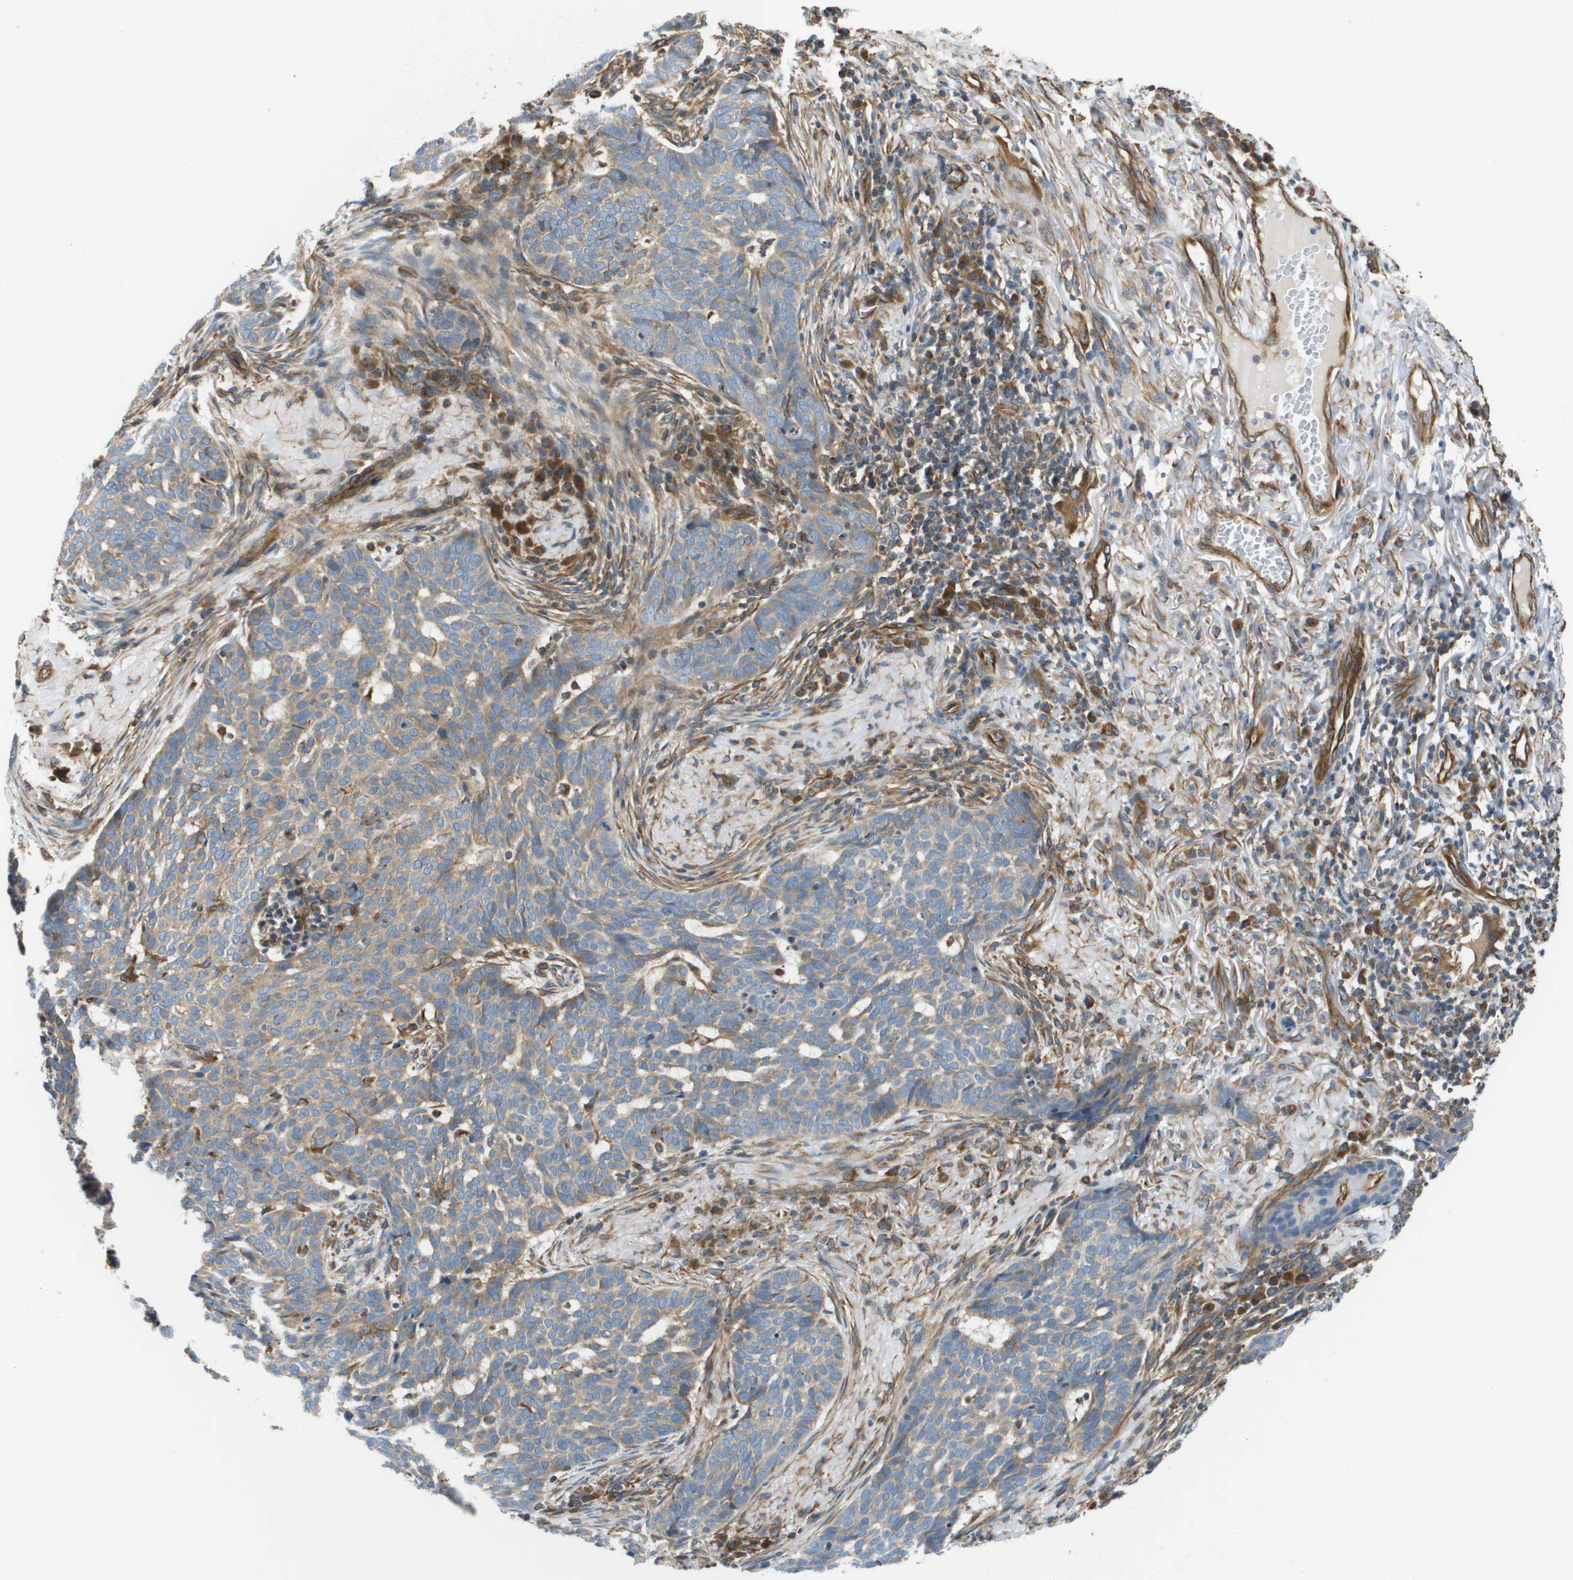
{"staining": {"intensity": "weak", "quantity": "25%-75%", "location": "cytoplasmic/membranous"}, "tissue": "skin cancer", "cell_type": "Tumor cells", "image_type": "cancer", "snomed": [{"axis": "morphology", "description": "Basal cell carcinoma"}, {"axis": "topography", "description": "Skin"}], "caption": "Protein expression analysis of human skin cancer reveals weak cytoplasmic/membranous expression in approximately 25%-75% of tumor cells.", "gene": "HSD17B12", "patient": {"sex": "male", "age": 85}}